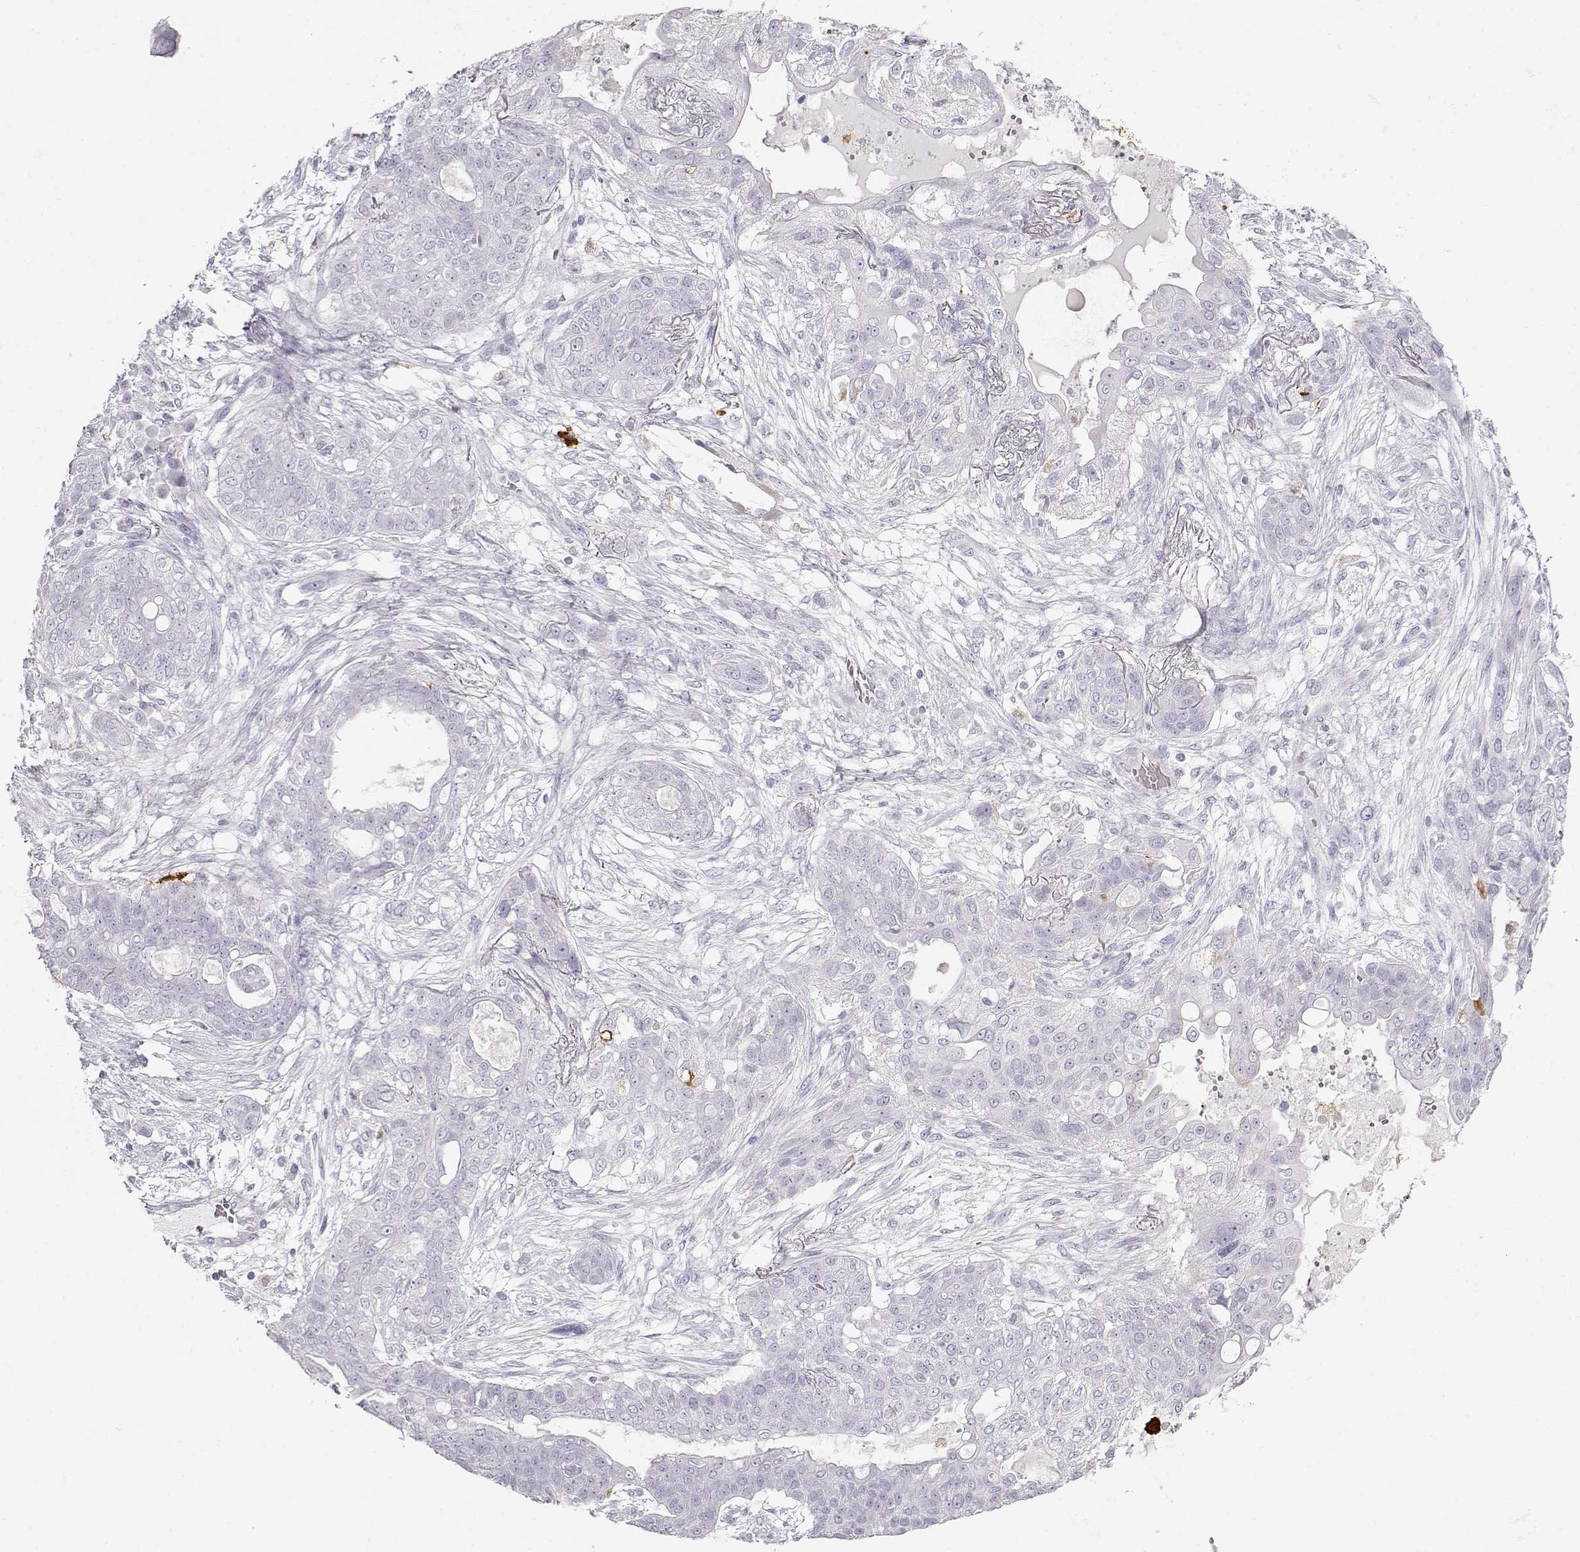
{"staining": {"intensity": "negative", "quantity": "none", "location": "none"}, "tissue": "lung cancer", "cell_type": "Tumor cells", "image_type": "cancer", "snomed": [{"axis": "morphology", "description": "Squamous cell carcinoma, NOS"}, {"axis": "topography", "description": "Lung"}], "caption": "The immunohistochemistry image has no significant staining in tumor cells of lung cancer tissue.", "gene": "S100B", "patient": {"sex": "female", "age": 70}}